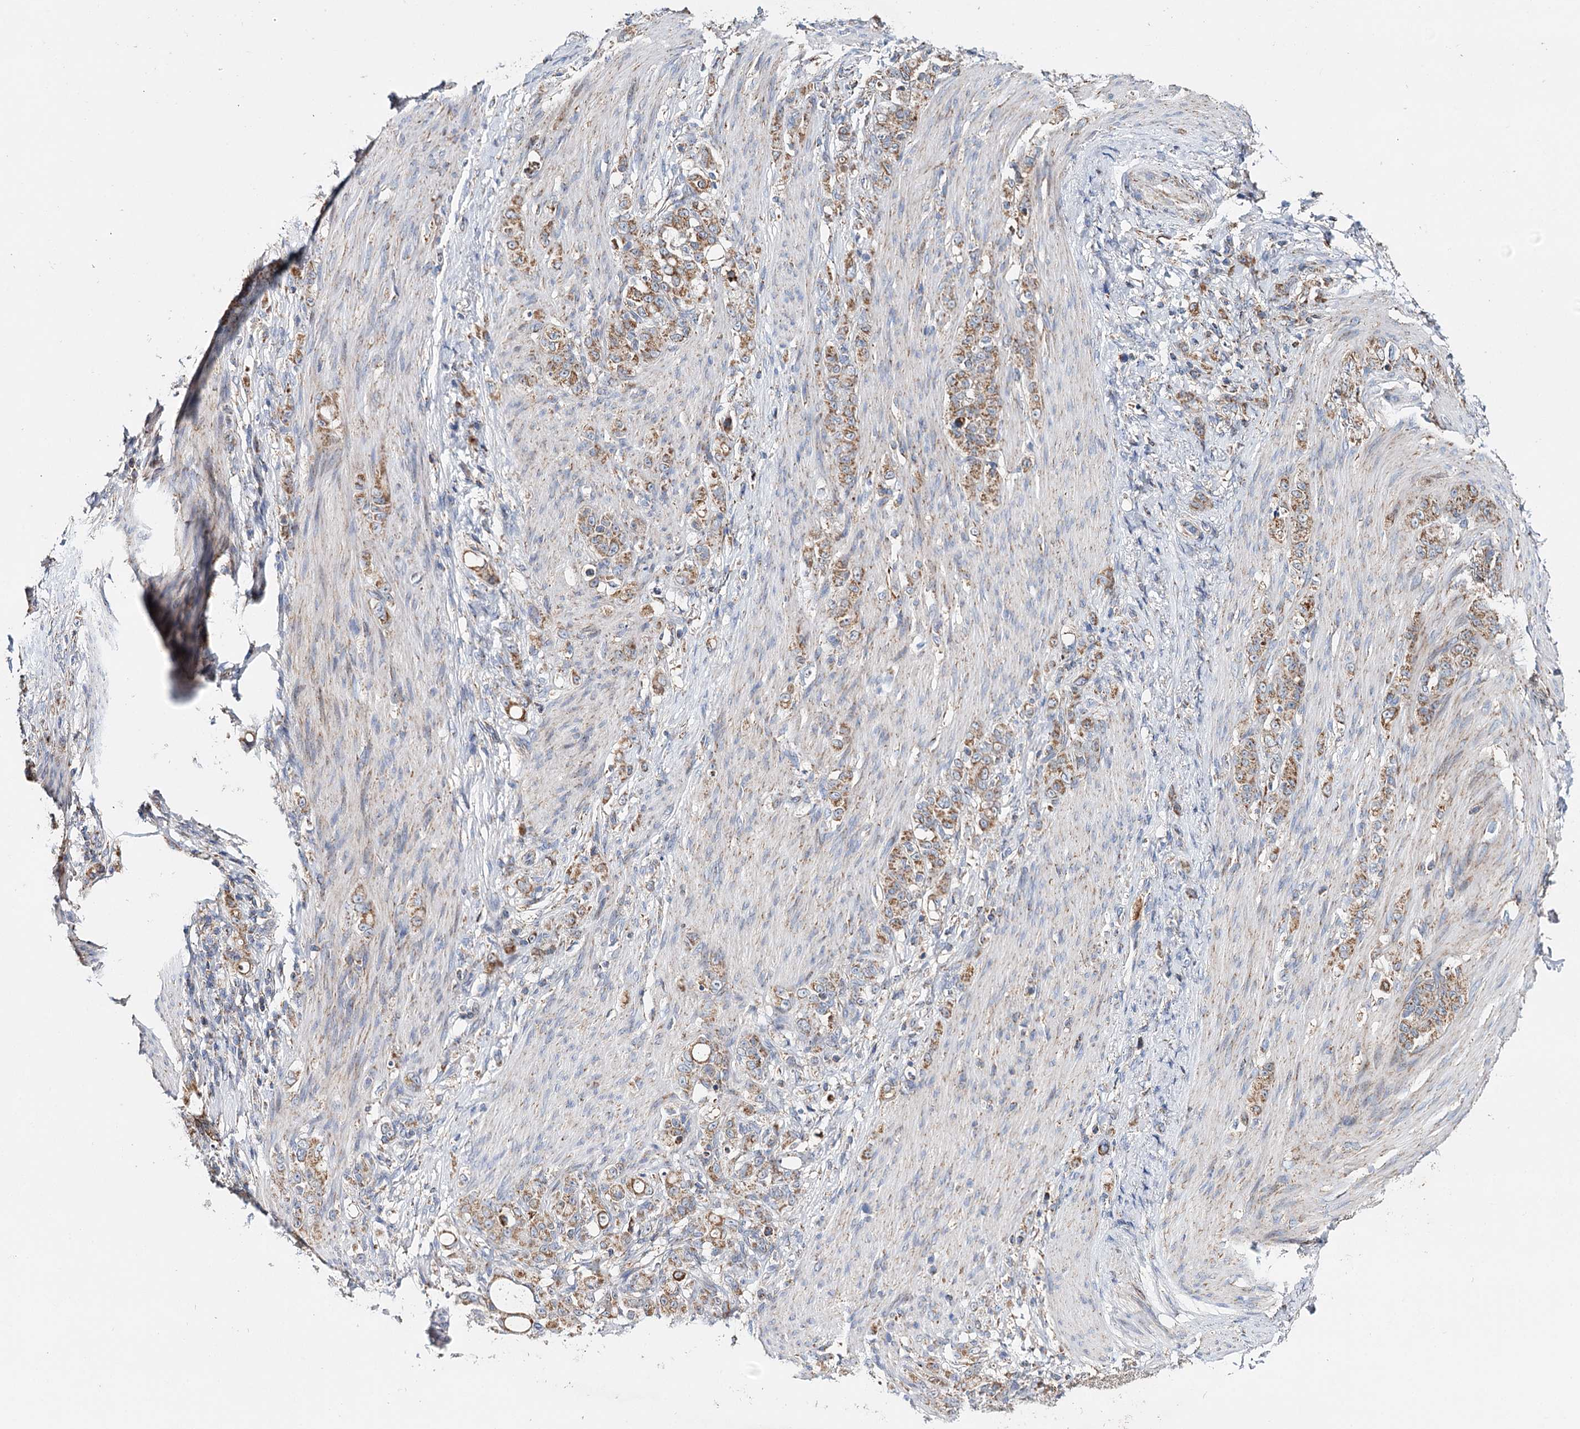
{"staining": {"intensity": "moderate", "quantity": ">75%", "location": "cytoplasmic/membranous"}, "tissue": "stomach cancer", "cell_type": "Tumor cells", "image_type": "cancer", "snomed": [{"axis": "morphology", "description": "Adenocarcinoma, NOS"}, {"axis": "topography", "description": "Stomach"}], "caption": "Protein staining by immunohistochemistry (IHC) exhibits moderate cytoplasmic/membranous expression in approximately >75% of tumor cells in stomach cancer (adenocarcinoma).", "gene": "CFAP46", "patient": {"sex": "female", "age": 79}}